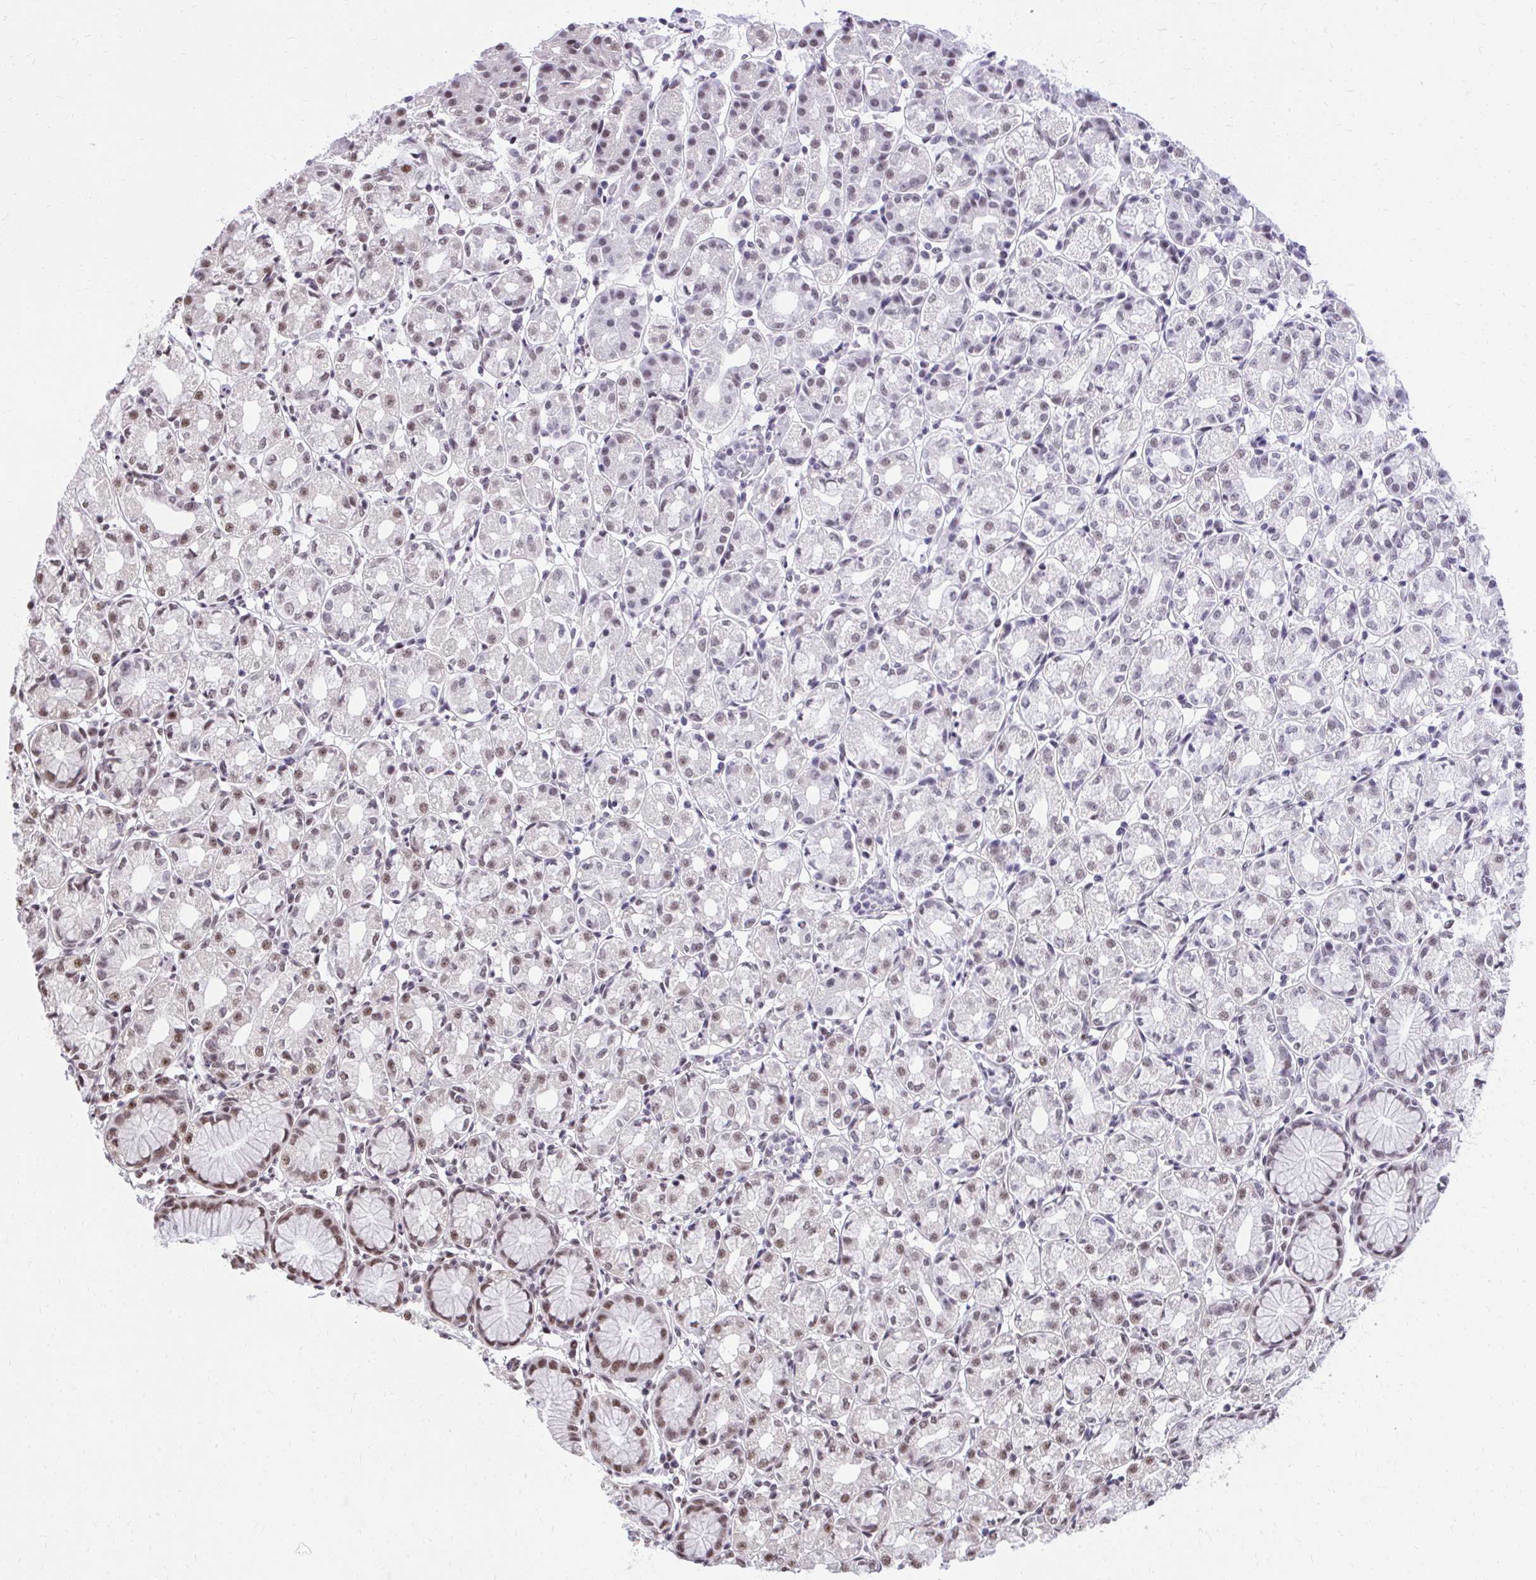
{"staining": {"intensity": "moderate", "quantity": ">75%", "location": "nuclear"}, "tissue": "stomach", "cell_type": "Glandular cells", "image_type": "normal", "snomed": [{"axis": "morphology", "description": "Normal tissue, NOS"}, {"axis": "topography", "description": "Stomach"}], "caption": "The photomicrograph reveals immunohistochemical staining of benign stomach. There is moderate nuclear positivity is appreciated in approximately >75% of glandular cells.", "gene": "SYNE4", "patient": {"sex": "female", "age": 57}}